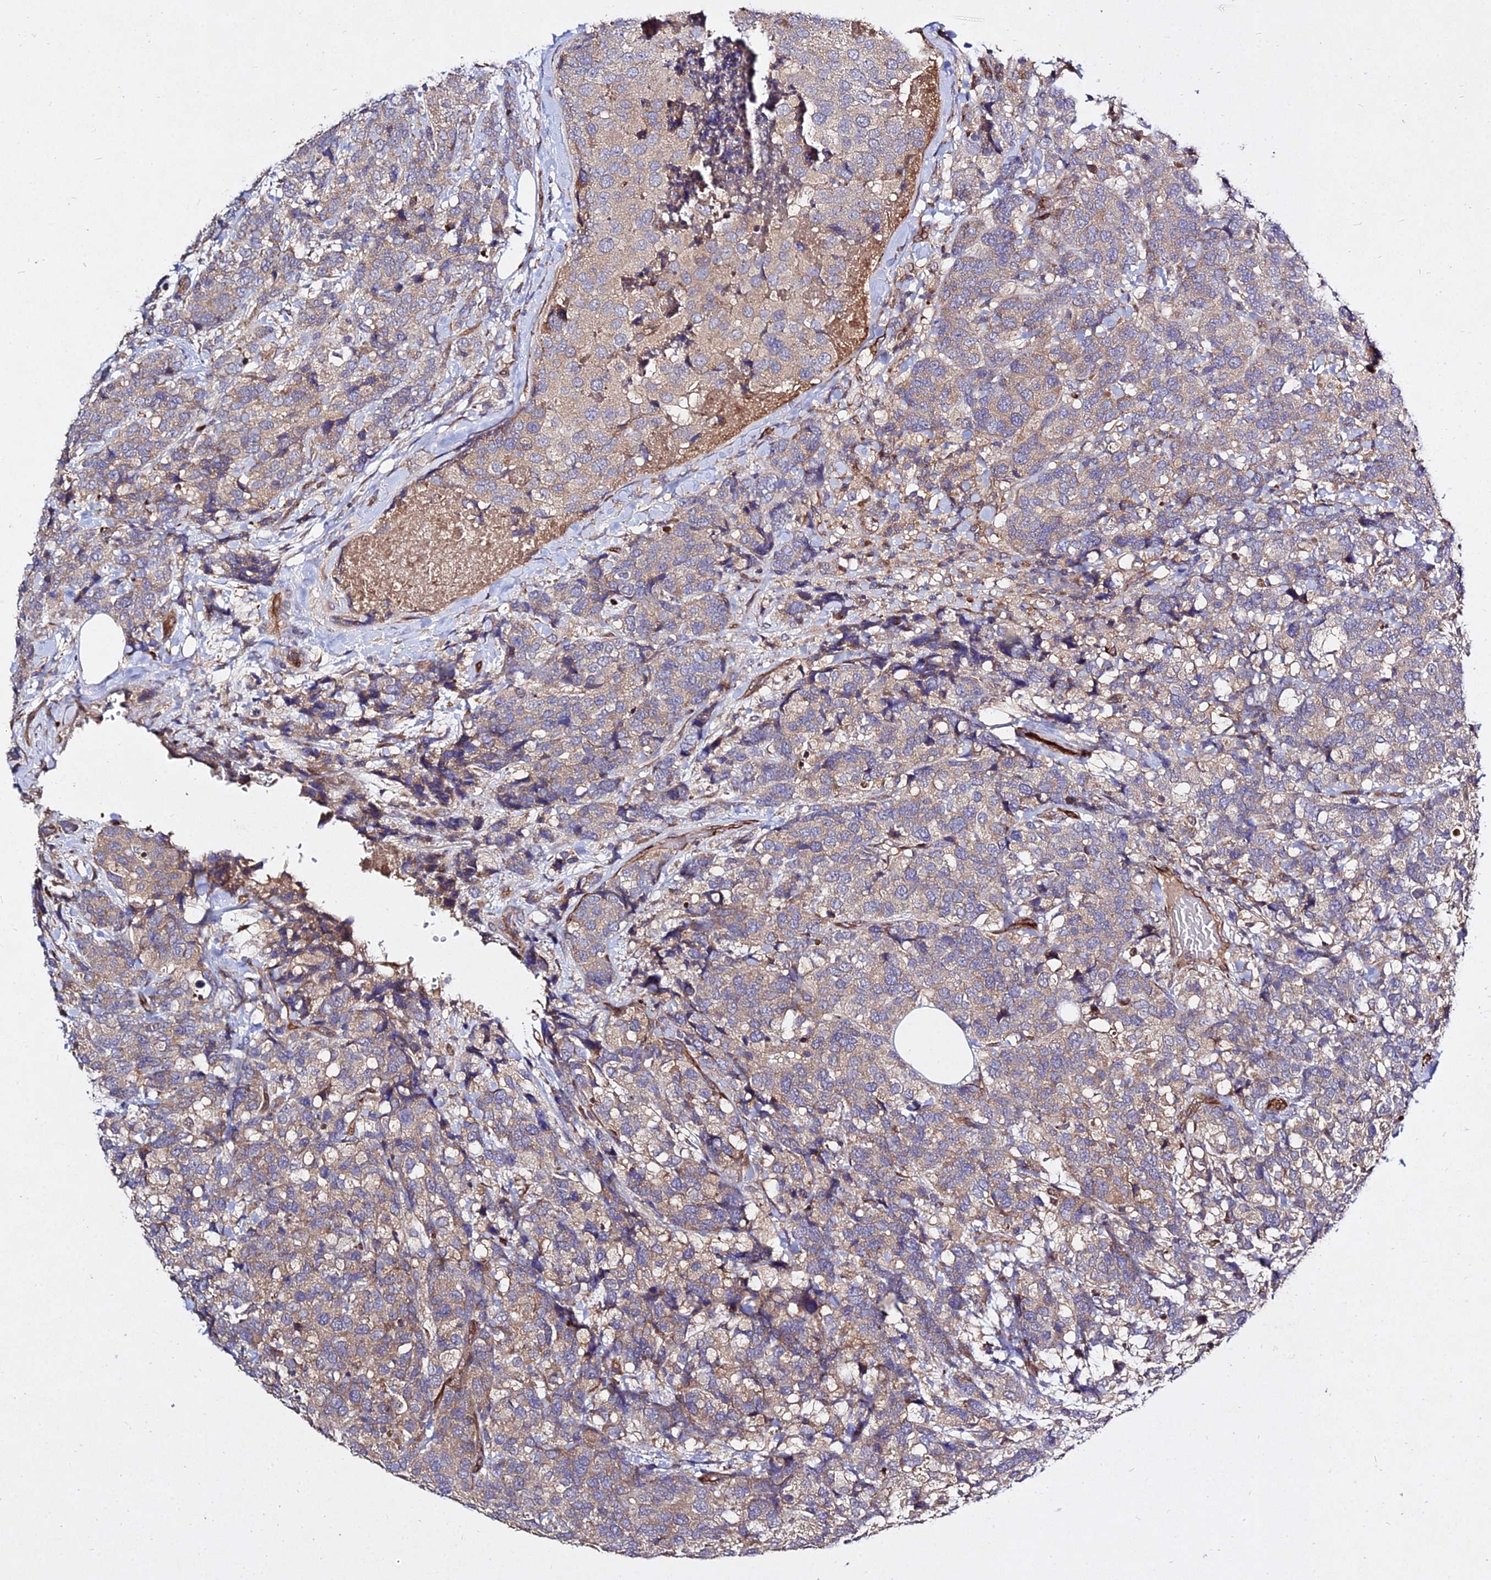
{"staining": {"intensity": "moderate", "quantity": "25%-75%", "location": "cytoplasmic/membranous"}, "tissue": "breast cancer", "cell_type": "Tumor cells", "image_type": "cancer", "snomed": [{"axis": "morphology", "description": "Lobular carcinoma"}, {"axis": "topography", "description": "Breast"}], "caption": "Immunohistochemistry (IHC) (DAB) staining of breast lobular carcinoma displays moderate cytoplasmic/membranous protein positivity in approximately 25%-75% of tumor cells. Ihc stains the protein in brown and the nuclei are stained blue.", "gene": "GRTP1", "patient": {"sex": "female", "age": 59}}